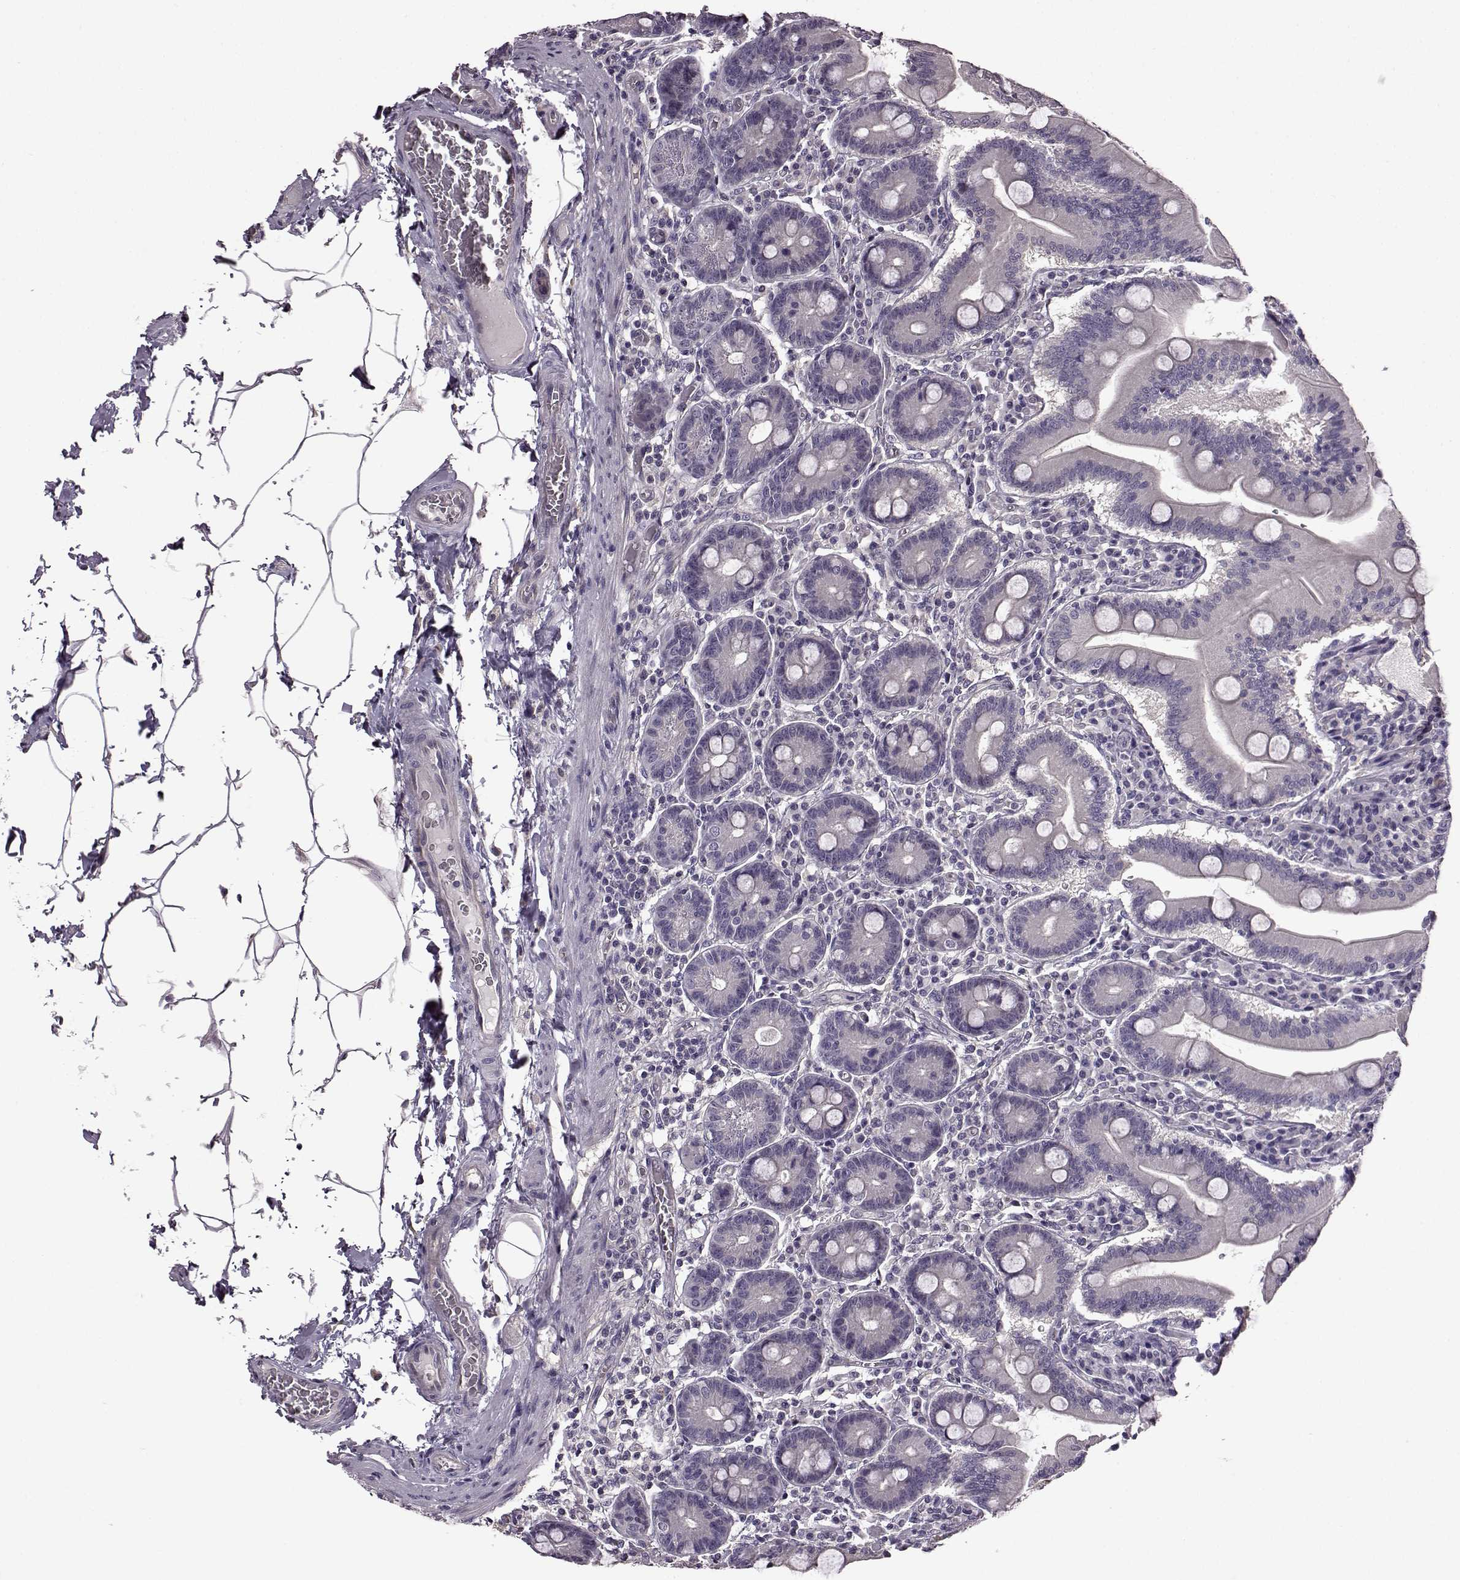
{"staining": {"intensity": "negative", "quantity": "none", "location": "none"}, "tissue": "small intestine", "cell_type": "Glandular cells", "image_type": "normal", "snomed": [{"axis": "morphology", "description": "Normal tissue, NOS"}, {"axis": "topography", "description": "Small intestine"}], "caption": "Human small intestine stained for a protein using IHC reveals no positivity in glandular cells.", "gene": "EDDM3B", "patient": {"sex": "male", "age": 37}}